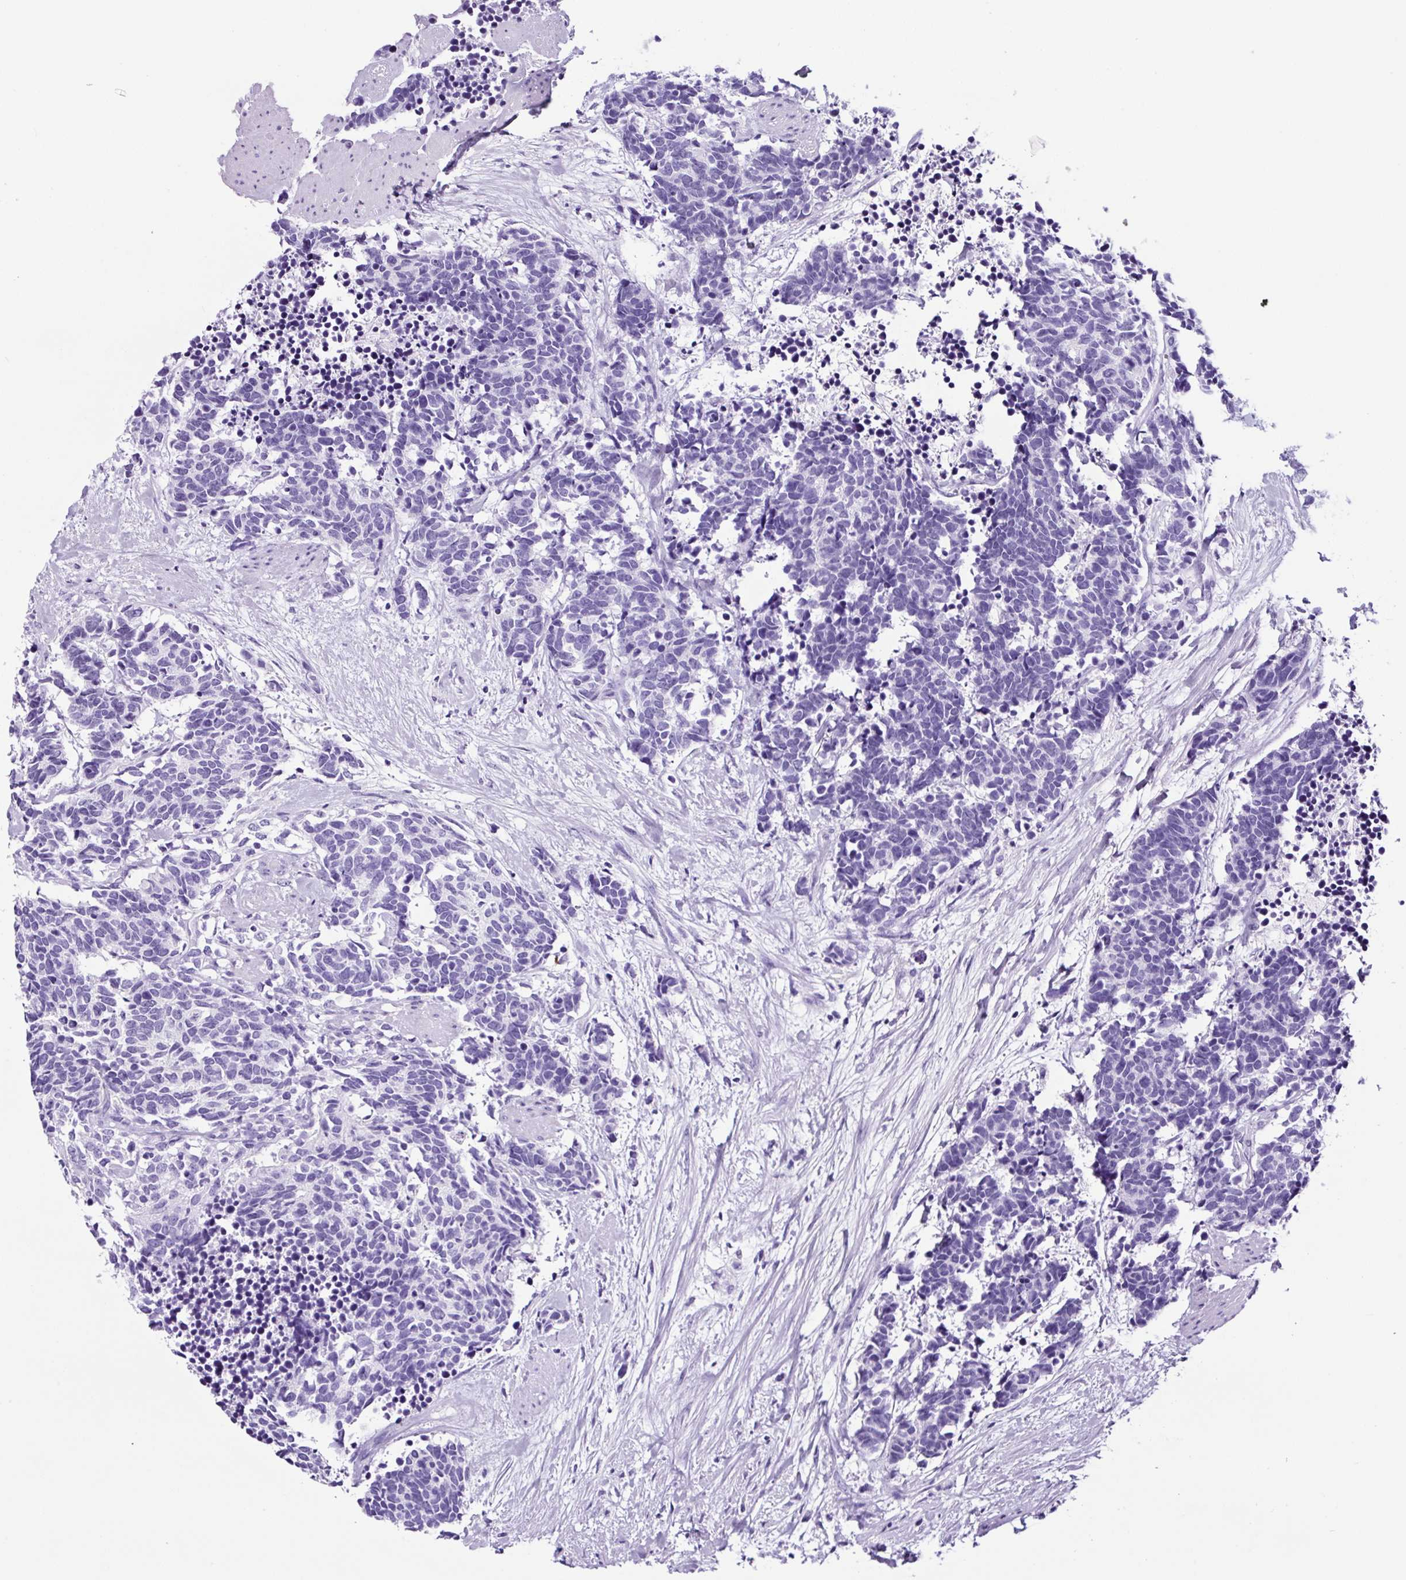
{"staining": {"intensity": "negative", "quantity": "none", "location": "none"}, "tissue": "carcinoid", "cell_type": "Tumor cells", "image_type": "cancer", "snomed": [{"axis": "morphology", "description": "Carcinoma, NOS"}, {"axis": "morphology", "description": "Carcinoid, malignant, NOS"}, {"axis": "topography", "description": "Prostate"}], "caption": "DAB (3,3'-diaminobenzidine) immunohistochemical staining of human carcinoid shows no significant staining in tumor cells.", "gene": "FBXL7", "patient": {"sex": "male", "age": 57}}